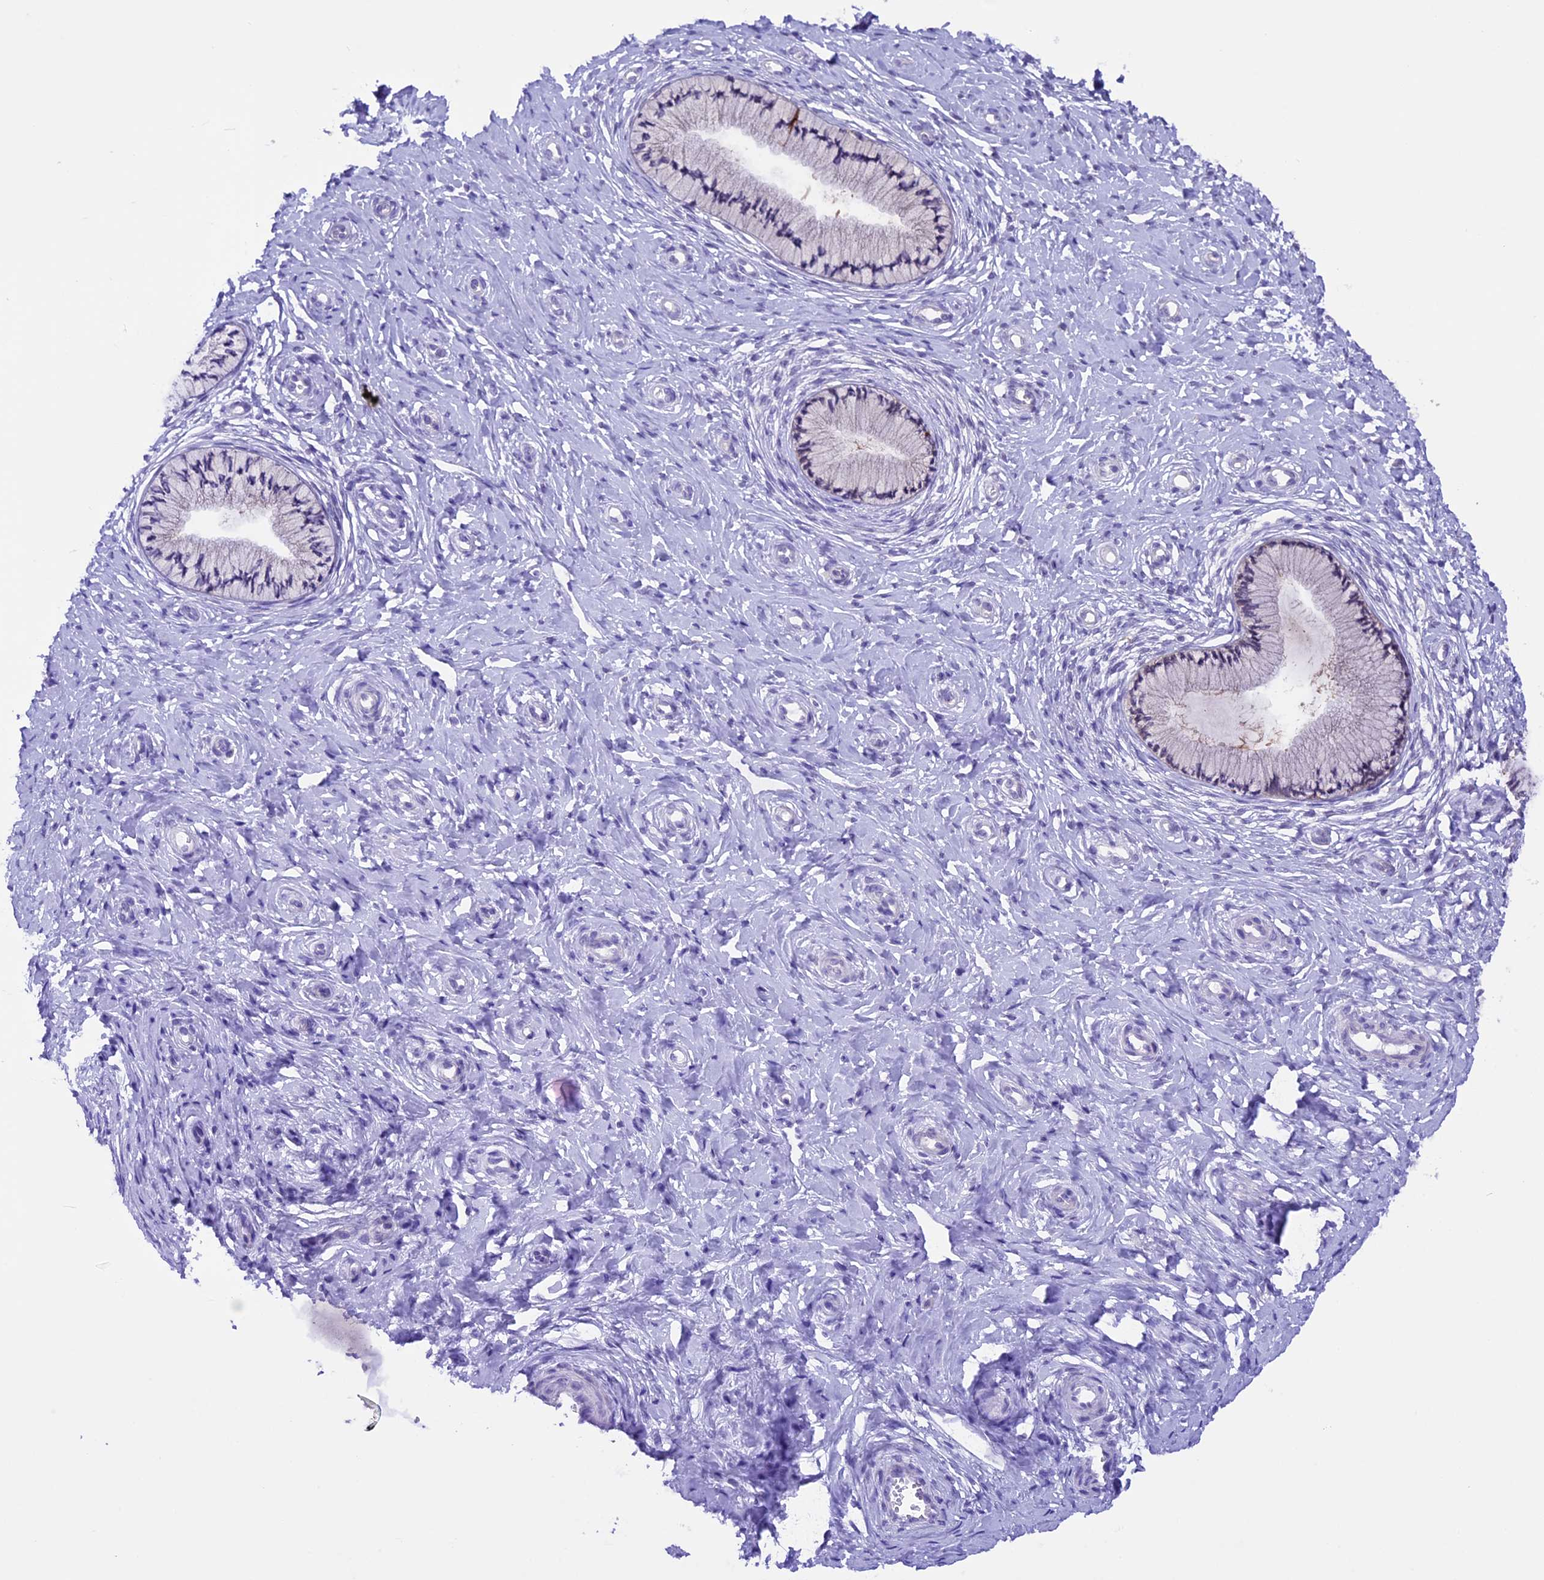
{"staining": {"intensity": "weak", "quantity": "<25%", "location": "cytoplasmic/membranous"}, "tissue": "cervix", "cell_type": "Glandular cells", "image_type": "normal", "snomed": [{"axis": "morphology", "description": "Normal tissue, NOS"}, {"axis": "topography", "description": "Cervix"}], "caption": "An immunohistochemistry (IHC) micrograph of unremarkable cervix is shown. There is no staining in glandular cells of cervix. (Stains: DAB IHC with hematoxylin counter stain, Microscopy: brightfield microscopy at high magnification).", "gene": "XKR7", "patient": {"sex": "female", "age": 36}}